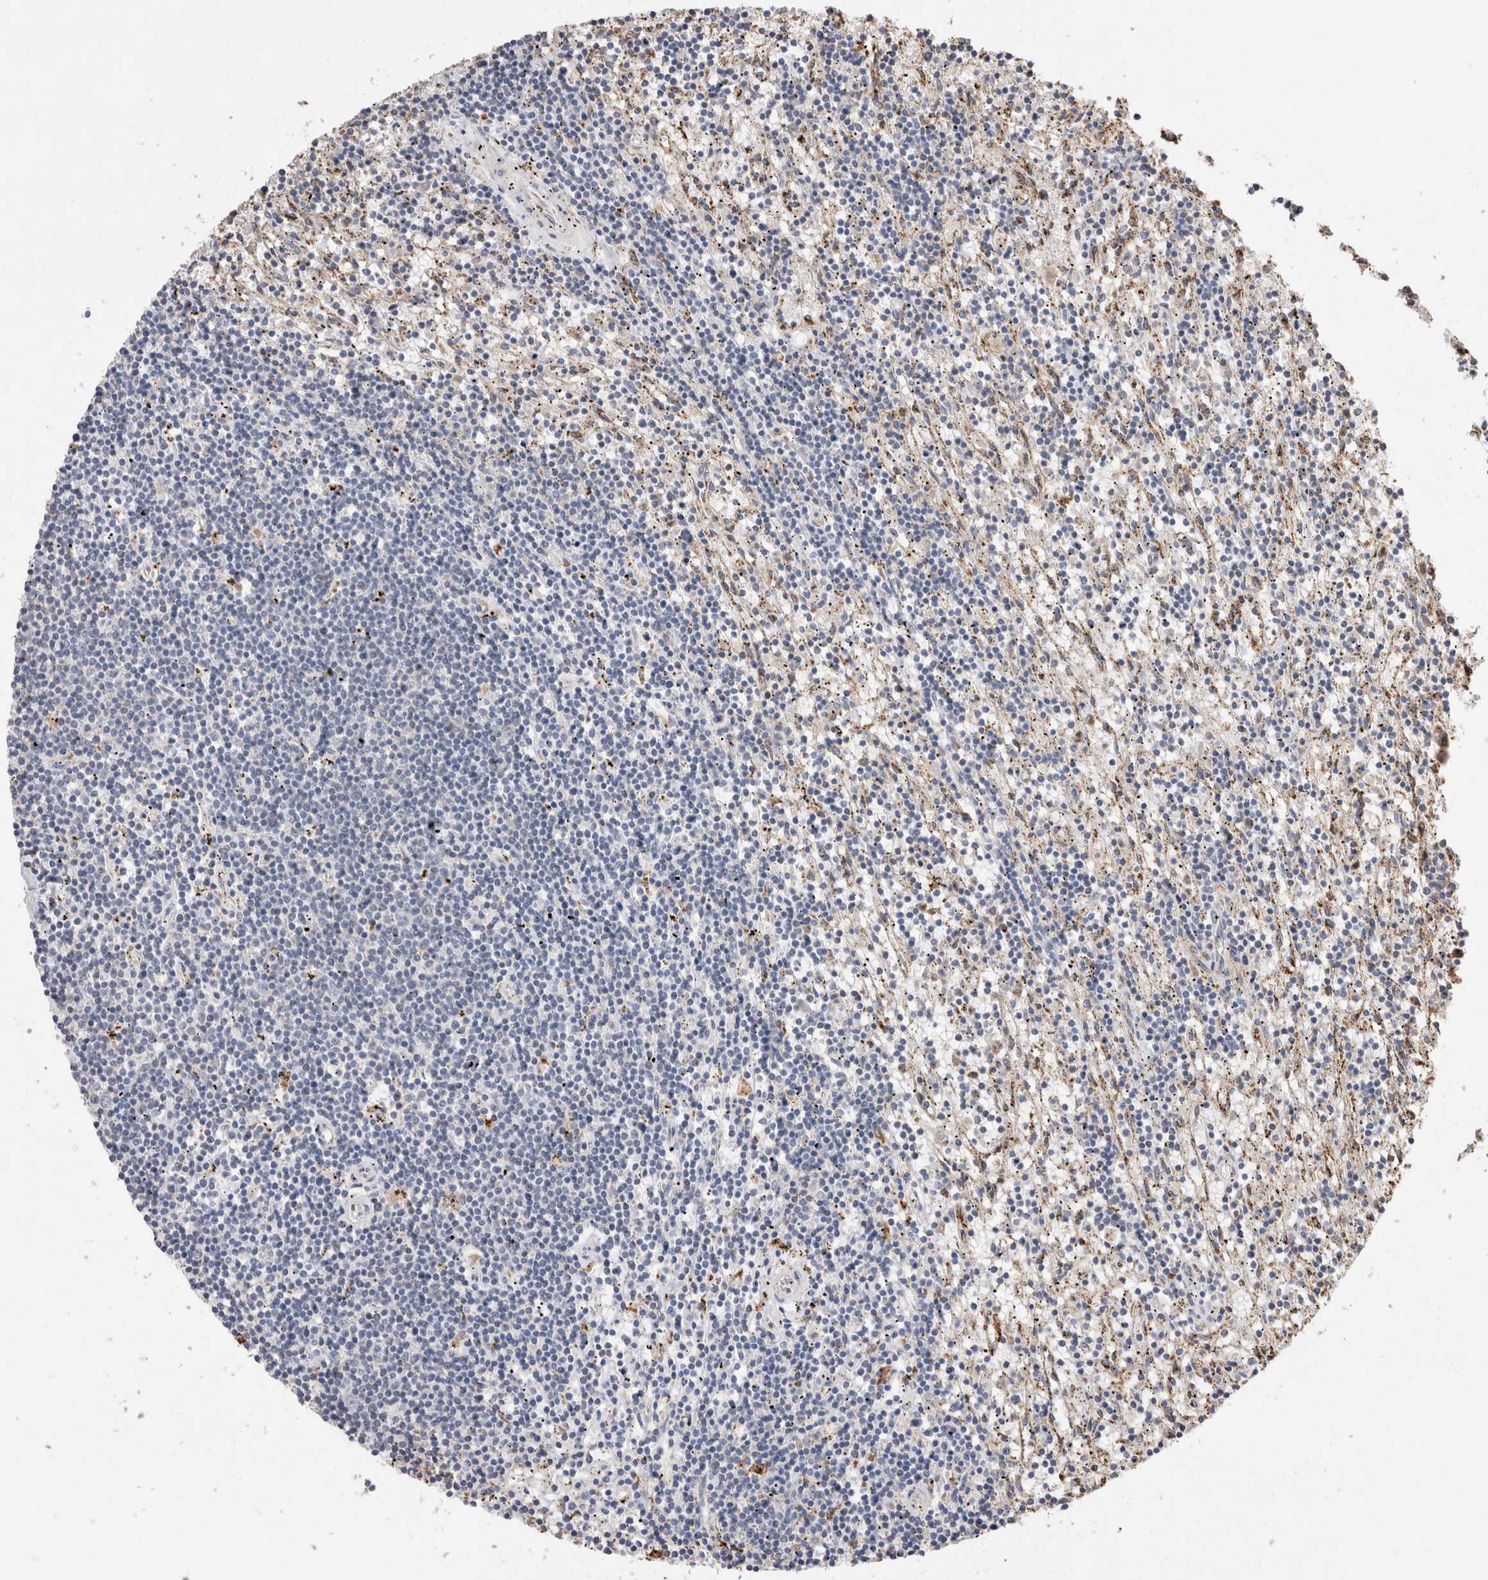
{"staining": {"intensity": "negative", "quantity": "none", "location": "none"}, "tissue": "lymphoma", "cell_type": "Tumor cells", "image_type": "cancer", "snomed": [{"axis": "morphology", "description": "Malignant lymphoma, non-Hodgkin's type, Low grade"}, {"axis": "topography", "description": "Spleen"}], "caption": "Immunohistochemistry of malignant lymphoma, non-Hodgkin's type (low-grade) shows no expression in tumor cells.", "gene": "CTSA", "patient": {"sex": "male", "age": 76}}